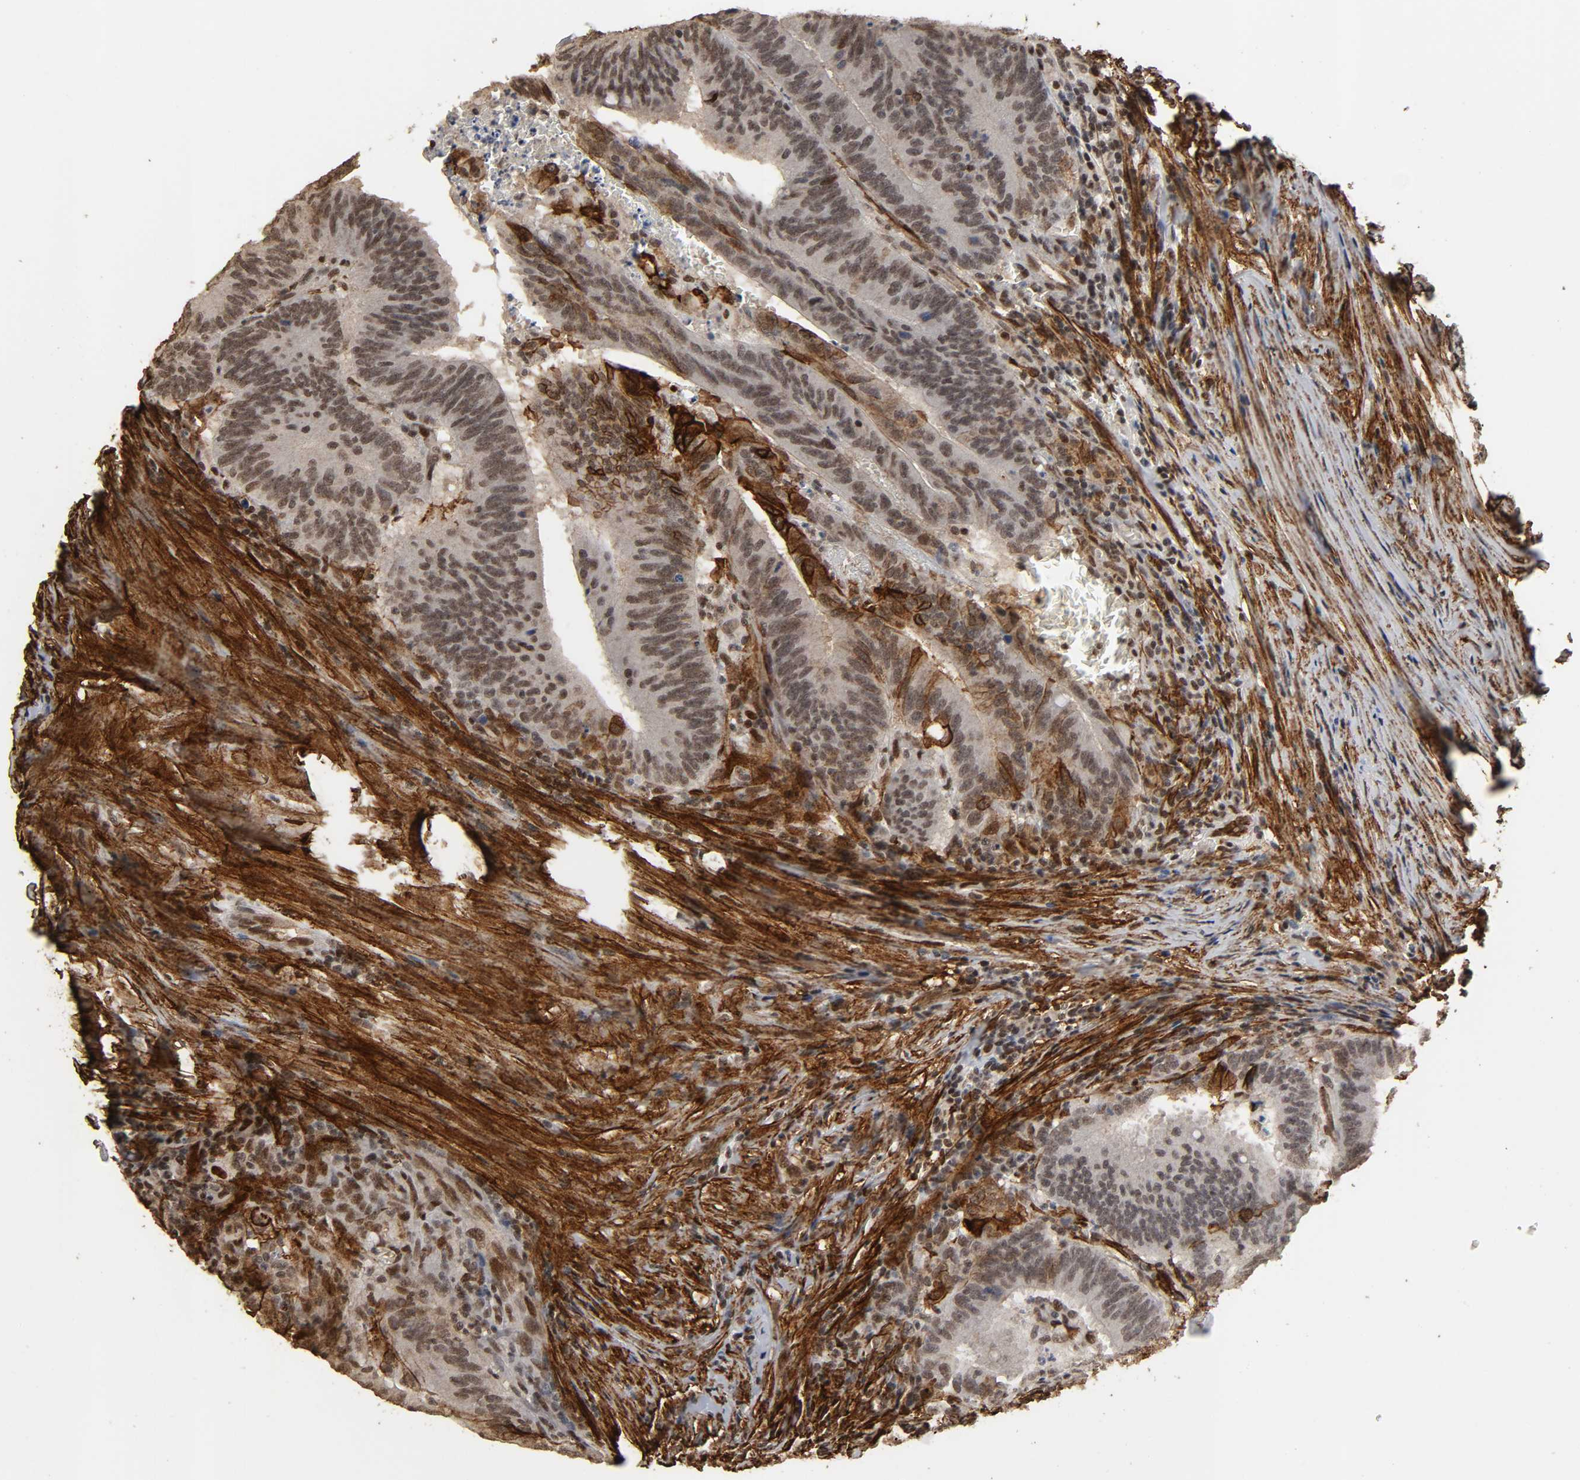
{"staining": {"intensity": "strong", "quantity": "<25%", "location": "cytoplasmic/membranous,nuclear"}, "tissue": "colorectal cancer", "cell_type": "Tumor cells", "image_type": "cancer", "snomed": [{"axis": "morphology", "description": "Adenocarcinoma, NOS"}, {"axis": "topography", "description": "Colon"}], "caption": "Strong cytoplasmic/membranous and nuclear staining for a protein is seen in approximately <25% of tumor cells of colorectal adenocarcinoma using immunohistochemistry.", "gene": "AHNAK2", "patient": {"sex": "male", "age": 45}}